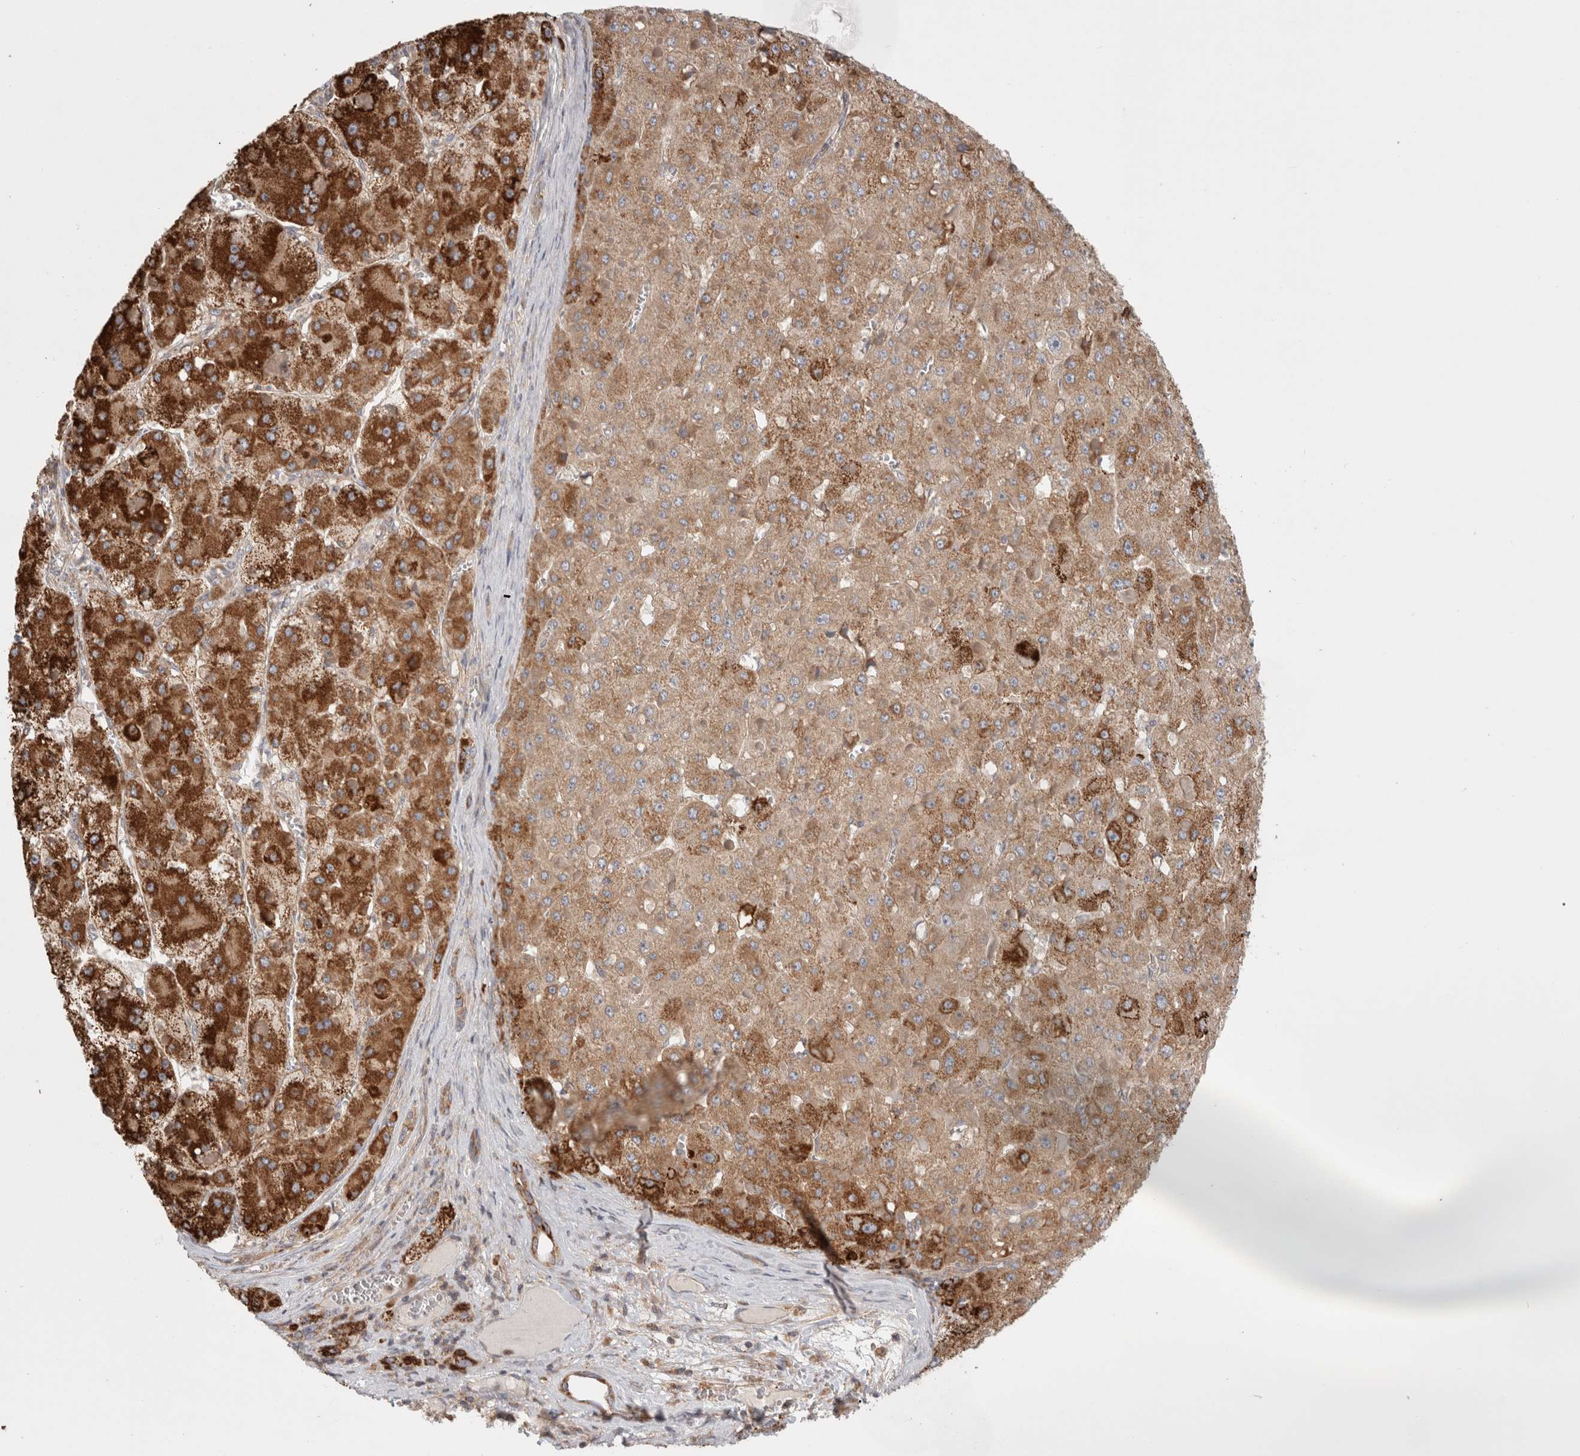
{"staining": {"intensity": "strong", "quantity": ">75%", "location": "cytoplasmic/membranous"}, "tissue": "liver cancer", "cell_type": "Tumor cells", "image_type": "cancer", "snomed": [{"axis": "morphology", "description": "Carcinoma, Hepatocellular, NOS"}, {"axis": "topography", "description": "Liver"}], "caption": "A photomicrograph of human hepatocellular carcinoma (liver) stained for a protein displays strong cytoplasmic/membranous brown staining in tumor cells.", "gene": "HROB", "patient": {"sex": "female", "age": 73}}